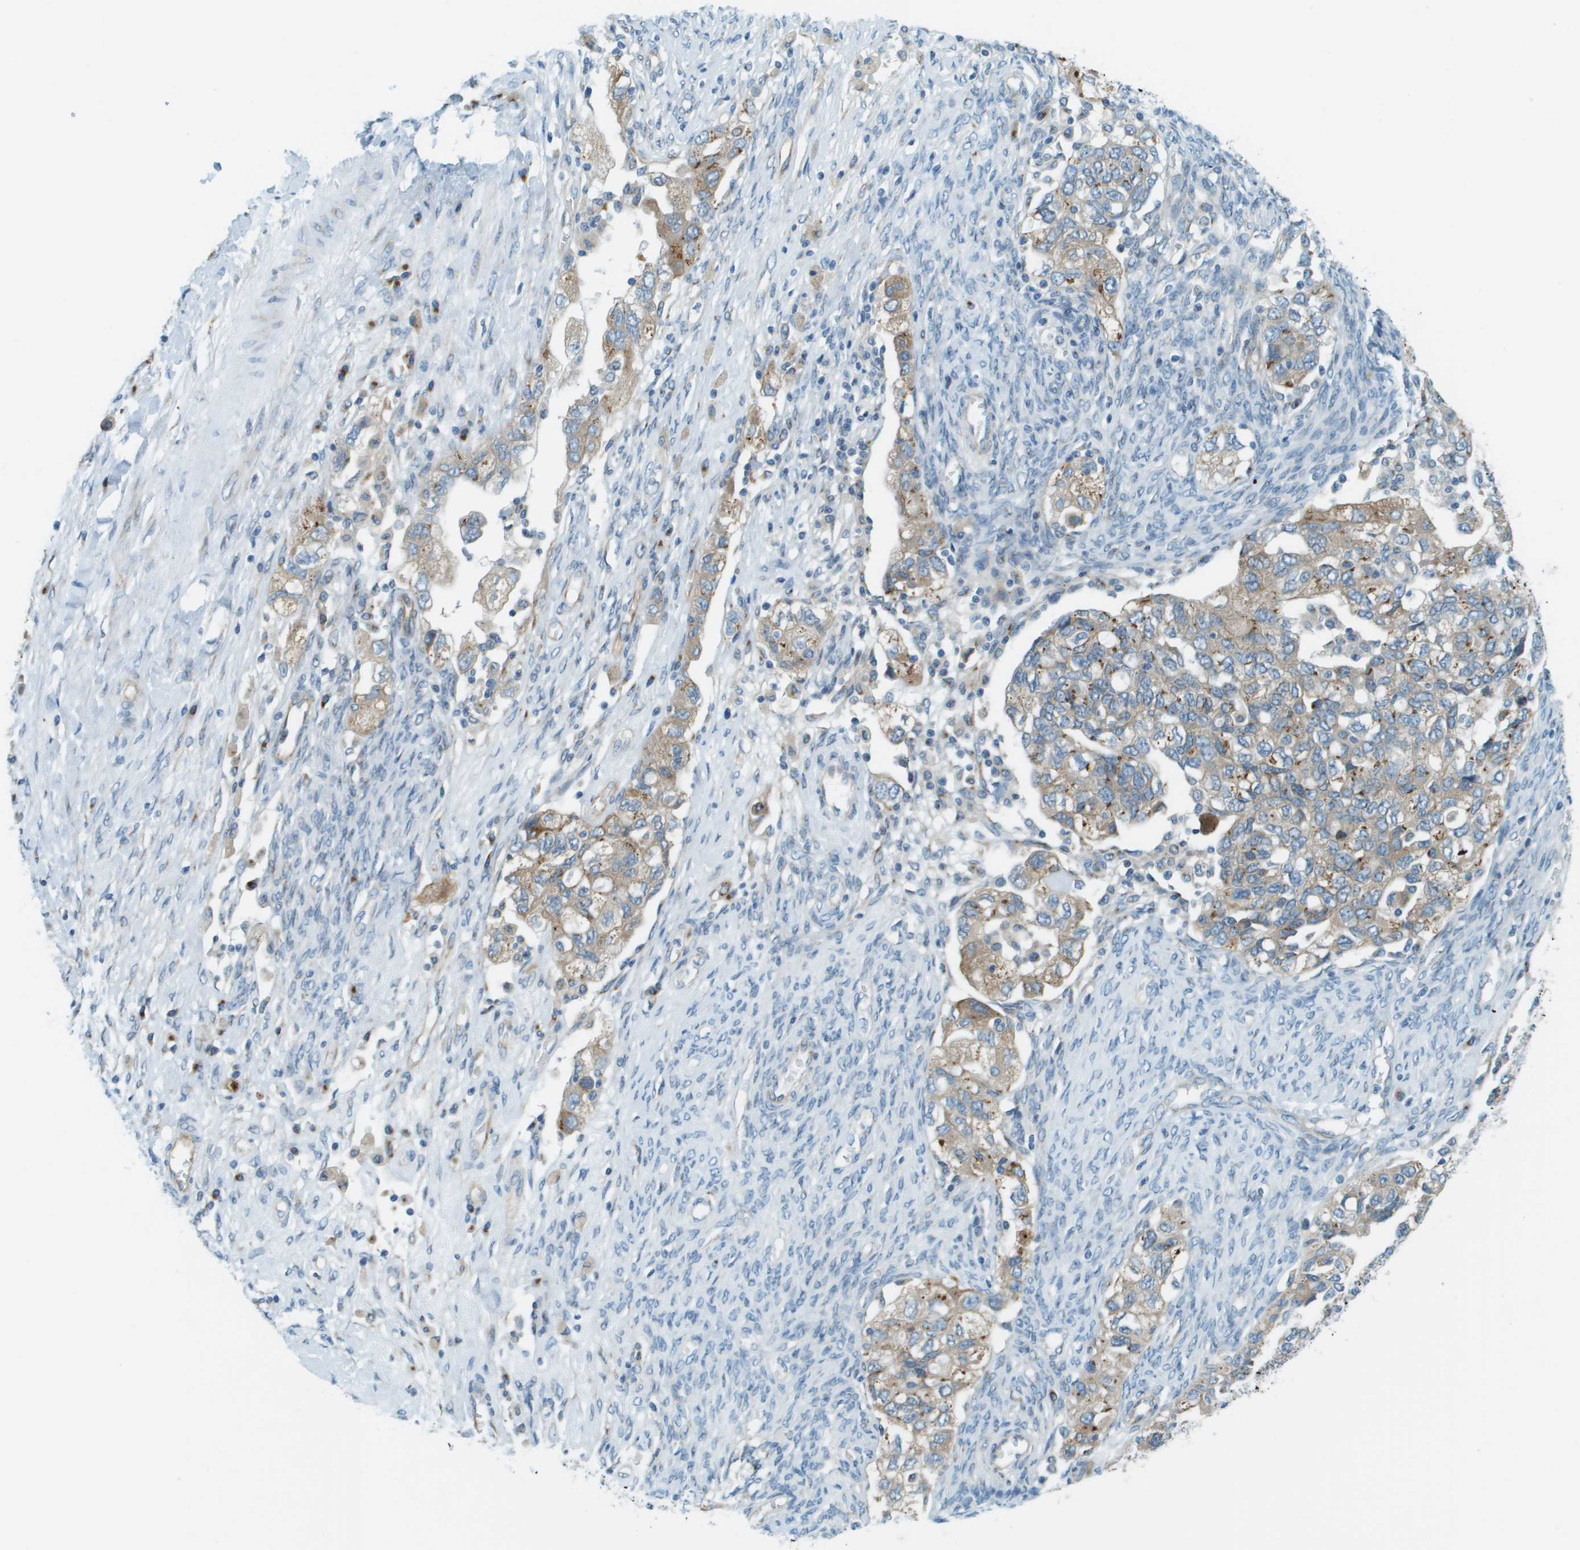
{"staining": {"intensity": "weak", "quantity": ">75%", "location": "cytoplasmic/membranous"}, "tissue": "ovarian cancer", "cell_type": "Tumor cells", "image_type": "cancer", "snomed": [{"axis": "morphology", "description": "Carcinoma, NOS"}, {"axis": "morphology", "description": "Cystadenocarcinoma, serous, NOS"}, {"axis": "topography", "description": "Ovary"}], "caption": "Immunohistochemistry (IHC) of ovarian cancer (carcinoma) reveals low levels of weak cytoplasmic/membranous expression in about >75% of tumor cells.", "gene": "ACBD3", "patient": {"sex": "female", "age": 69}}